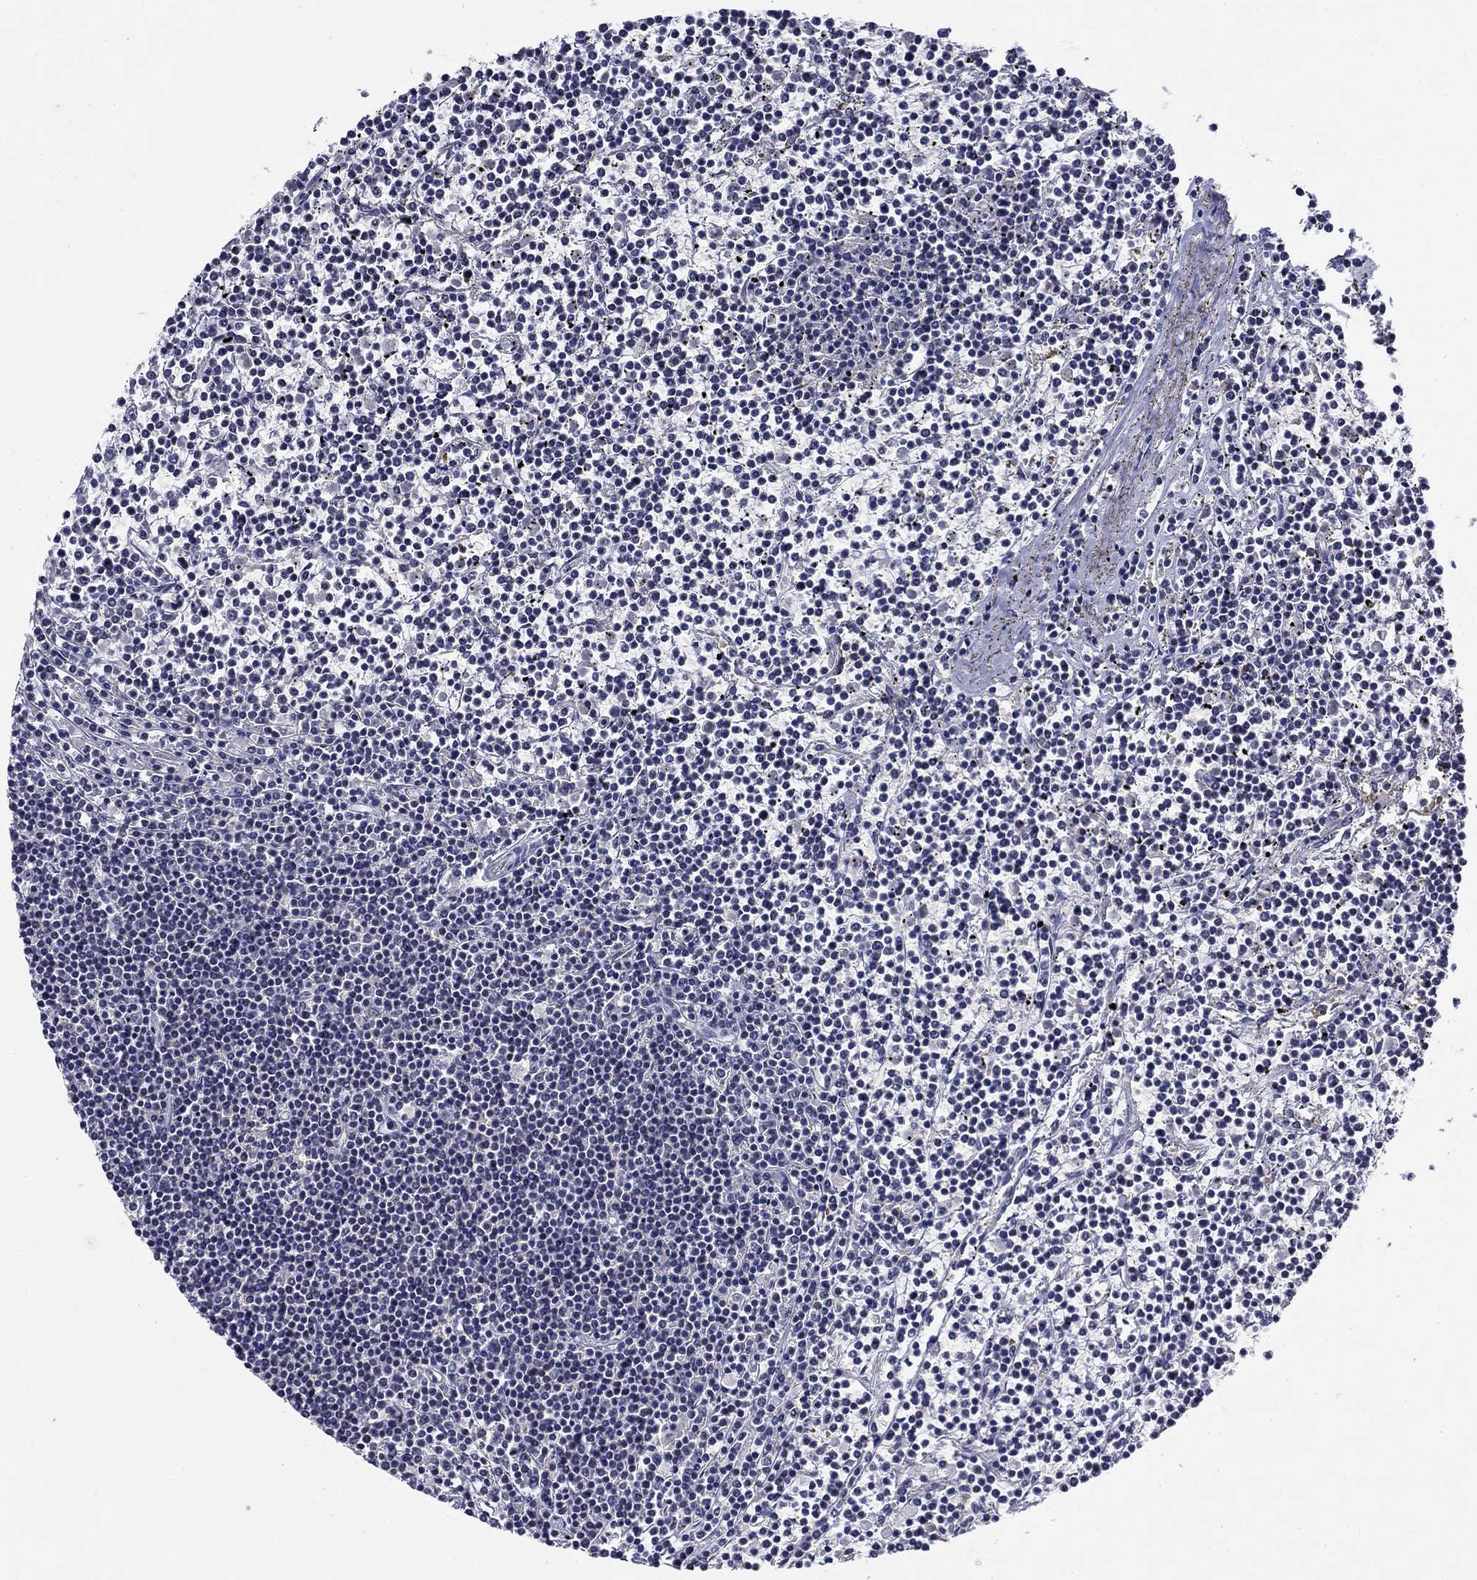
{"staining": {"intensity": "negative", "quantity": "none", "location": "none"}, "tissue": "lymphoma", "cell_type": "Tumor cells", "image_type": "cancer", "snomed": [{"axis": "morphology", "description": "Malignant lymphoma, non-Hodgkin's type, Low grade"}, {"axis": "topography", "description": "Spleen"}], "caption": "This is a micrograph of immunohistochemistry staining of malignant lymphoma, non-Hodgkin's type (low-grade), which shows no expression in tumor cells. The staining is performed using DAB brown chromogen with nuclei counter-stained in using hematoxylin.", "gene": "DDTL", "patient": {"sex": "female", "age": 19}}